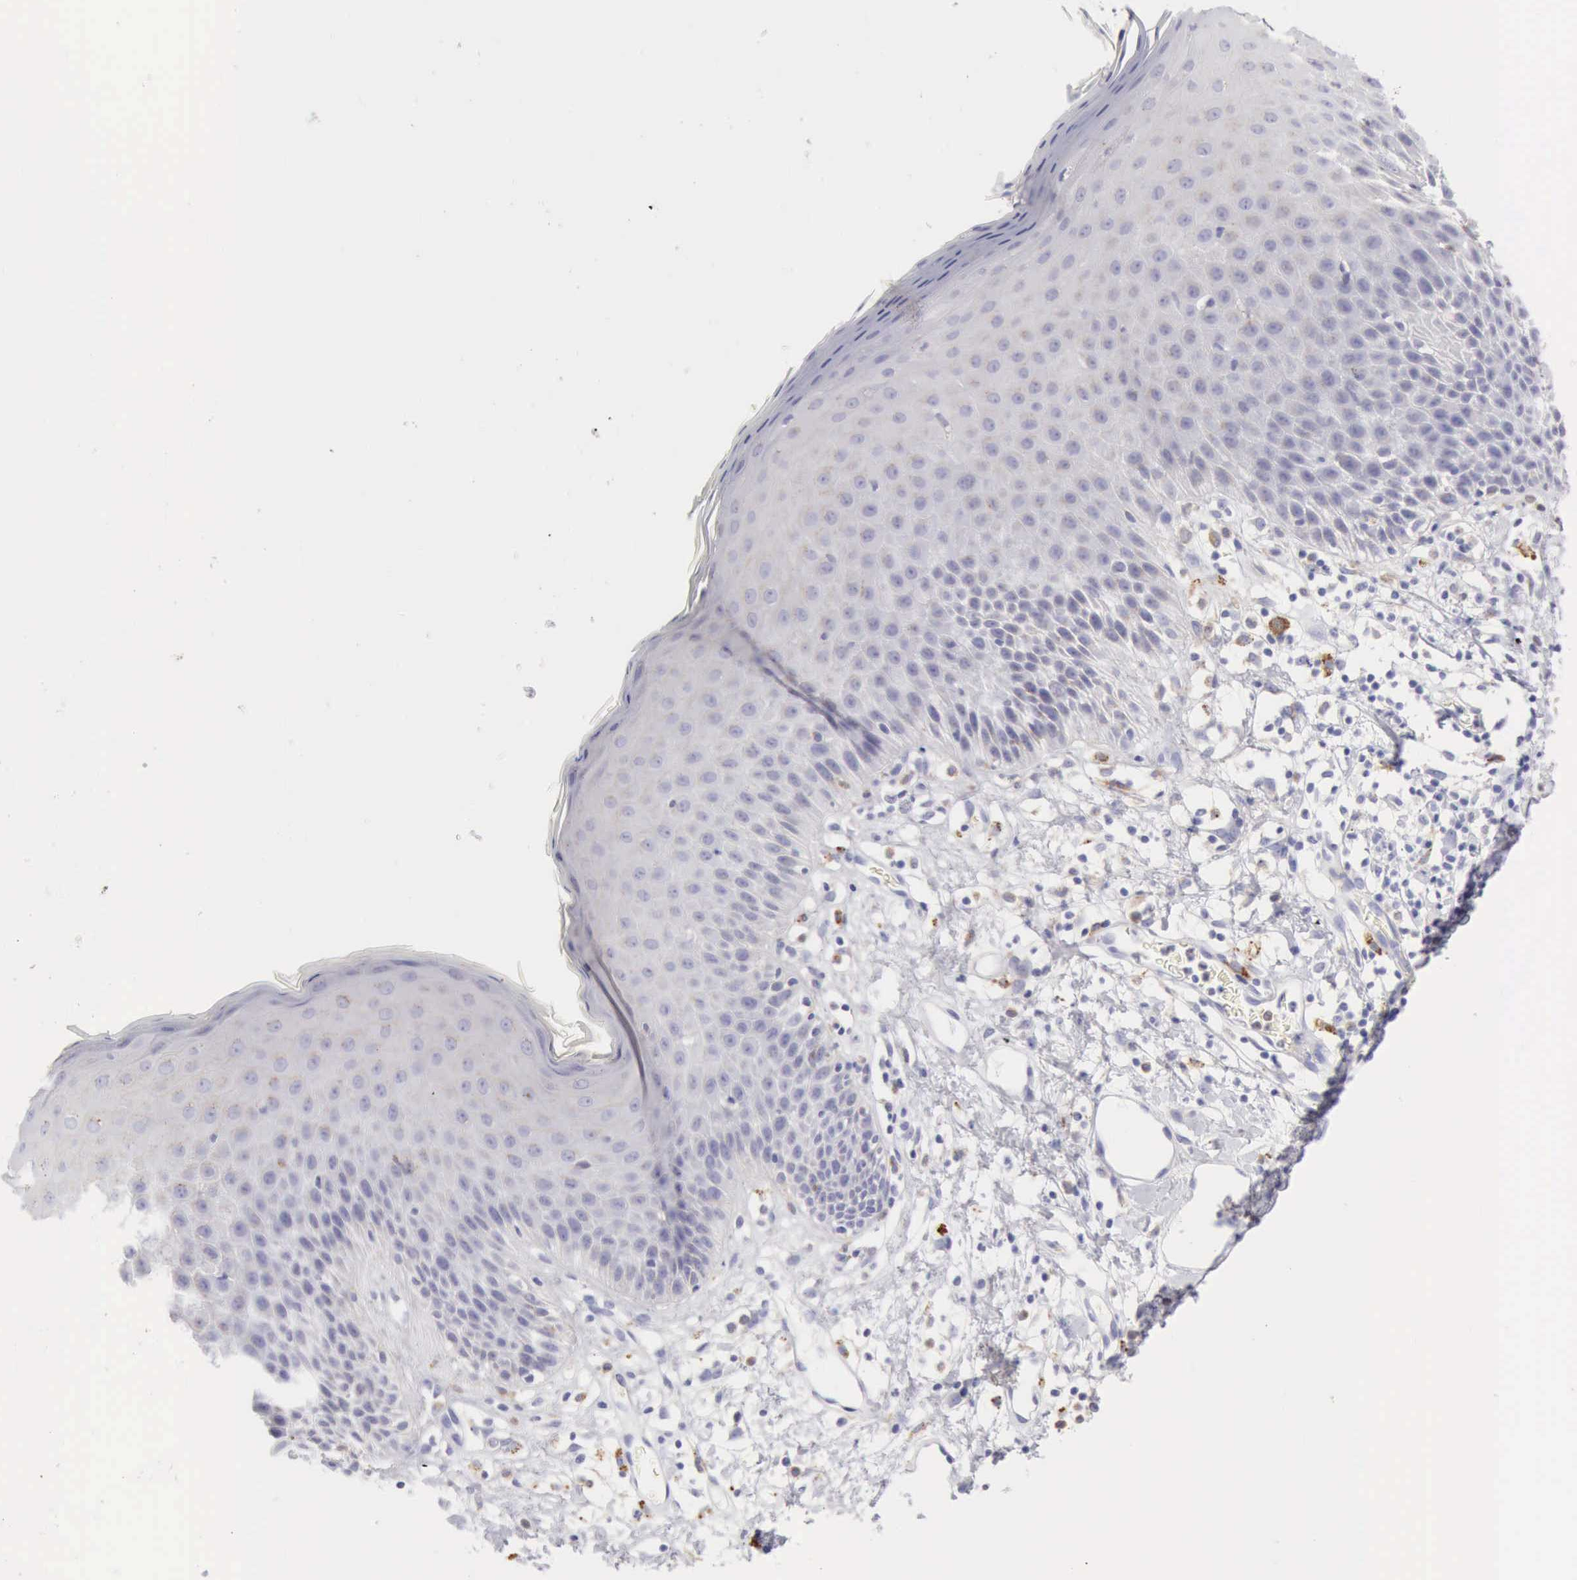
{"staining": {"intensity": "negative", "quantity": "none", "location": "none"}, "tissue": "skin", "cell_type": "Epidermal cells", "image_type": "normal", "snomed": [{"axis": "morphology", "description": "Normal tissue, NOS"}, {"axis": "topography", "description": "Vulva"}, {"axis": "topography", "description": "Peripheral nerve tissue"}], "caption": "High magnification brightfield microscopy of normal skin stained with DAB (3,3'-diaminobenzidine) (brown) and counterstained with hematoxylin (blue): epidermal cells show no significant staining. (DAB (3,3'-diaminobenzidine) immunohistochemistry (IHC) with hematoxylin counter stain).", "gene": "CTSS", "patient": {"sex": "female", "age": 68}}